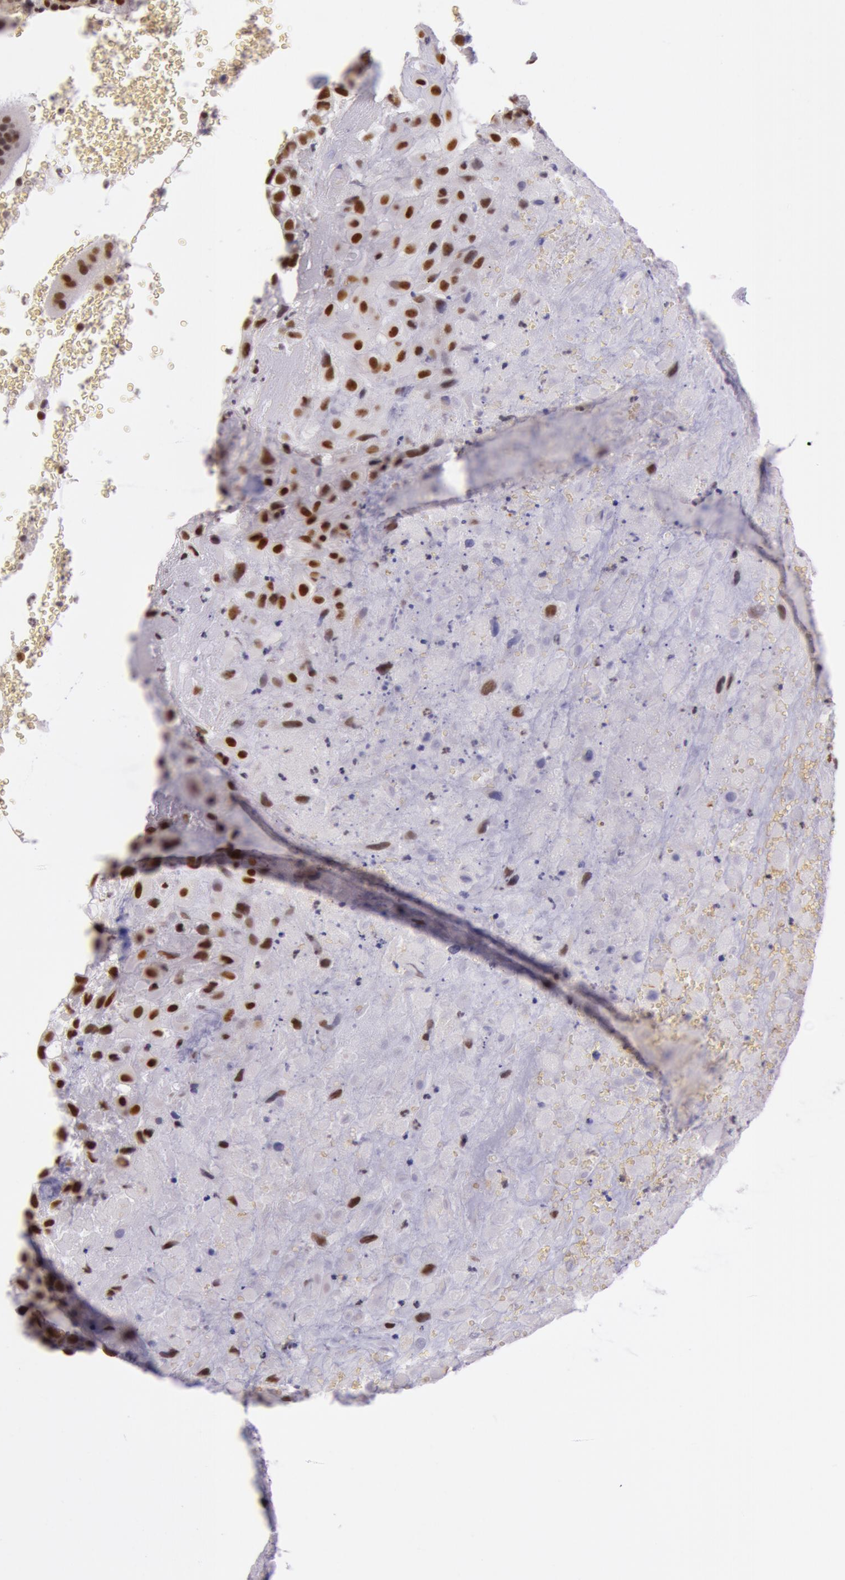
{"staining": {"intensity": "strong", "quantity": ">75%", "location": "nuclear"}, "tissue": "placenta", "cell_type": "Decidual cells", "image_type": "normal", "snomed": [{"axis": "morphology", "description": "Normal tissue, NOS"}, {"axis": "topography", "description": "Placenta"}], "caption": "IHC histopathology image of benign placenta: human placenta stained using immunohistochemistry (IHC) reveals high levels of strong protein expression localized specifically in the nuclear of decidual cells, appearing as a nuclear brown color.", "gene": "NBN", "patient": {"sex": "female", "age": 19}}